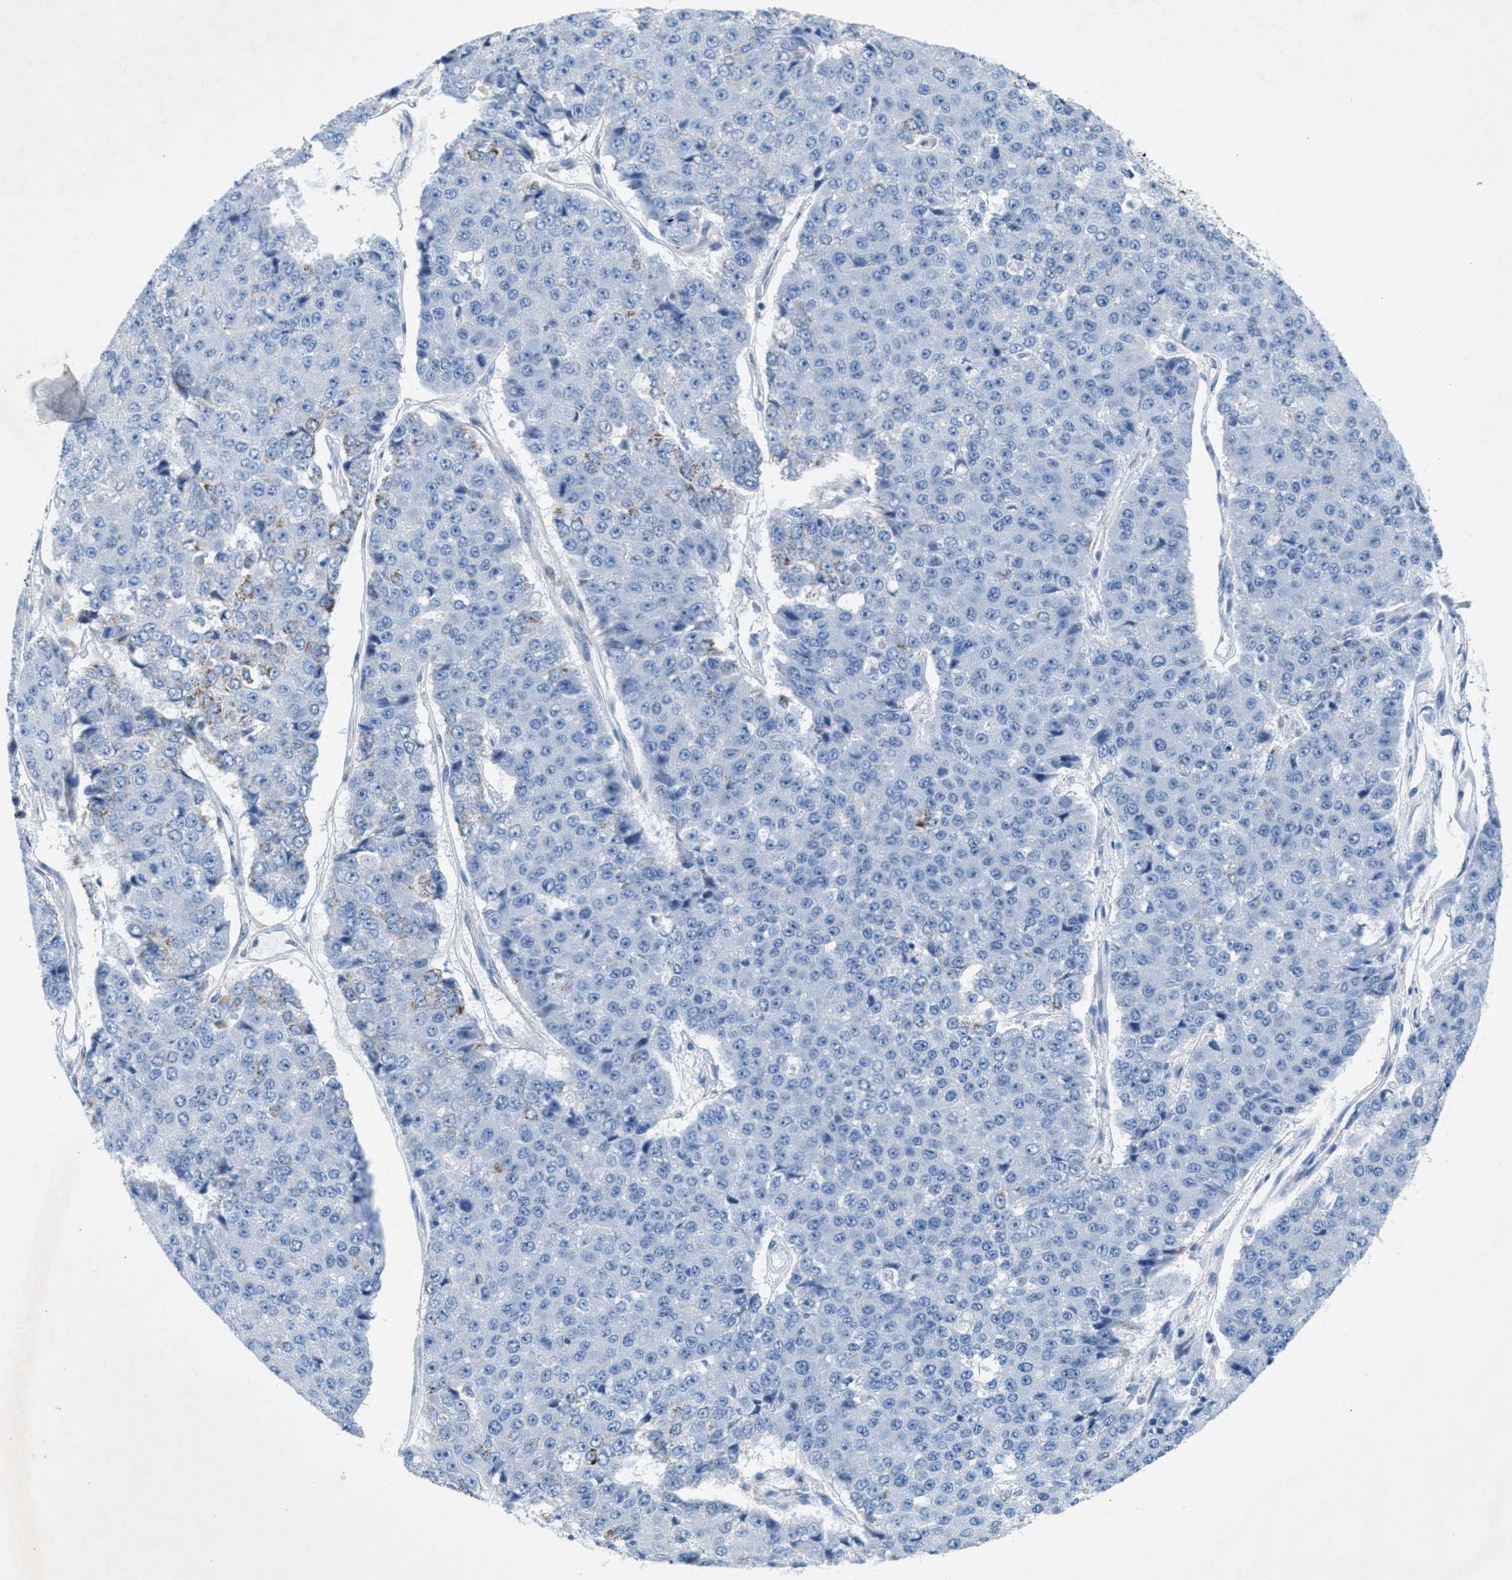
{"staining": {"intensity": "negative", "quantity": "none", "location": "none"}, "tissue": "pancreatic cancer", "cell_type": "Tumor cells", "image_type": "cancer", "snomed": [{"axis": "morphology", "description": "Adenocarcinoma, NOS"}, {"axis": "topography", "description": "Pancreas"}], "caption": "The image demonstrates no significant expression in tumor cells of pancreatic cancer.", "gene": "GALNT17", "patient": {"sex": "male", "age": 50}}